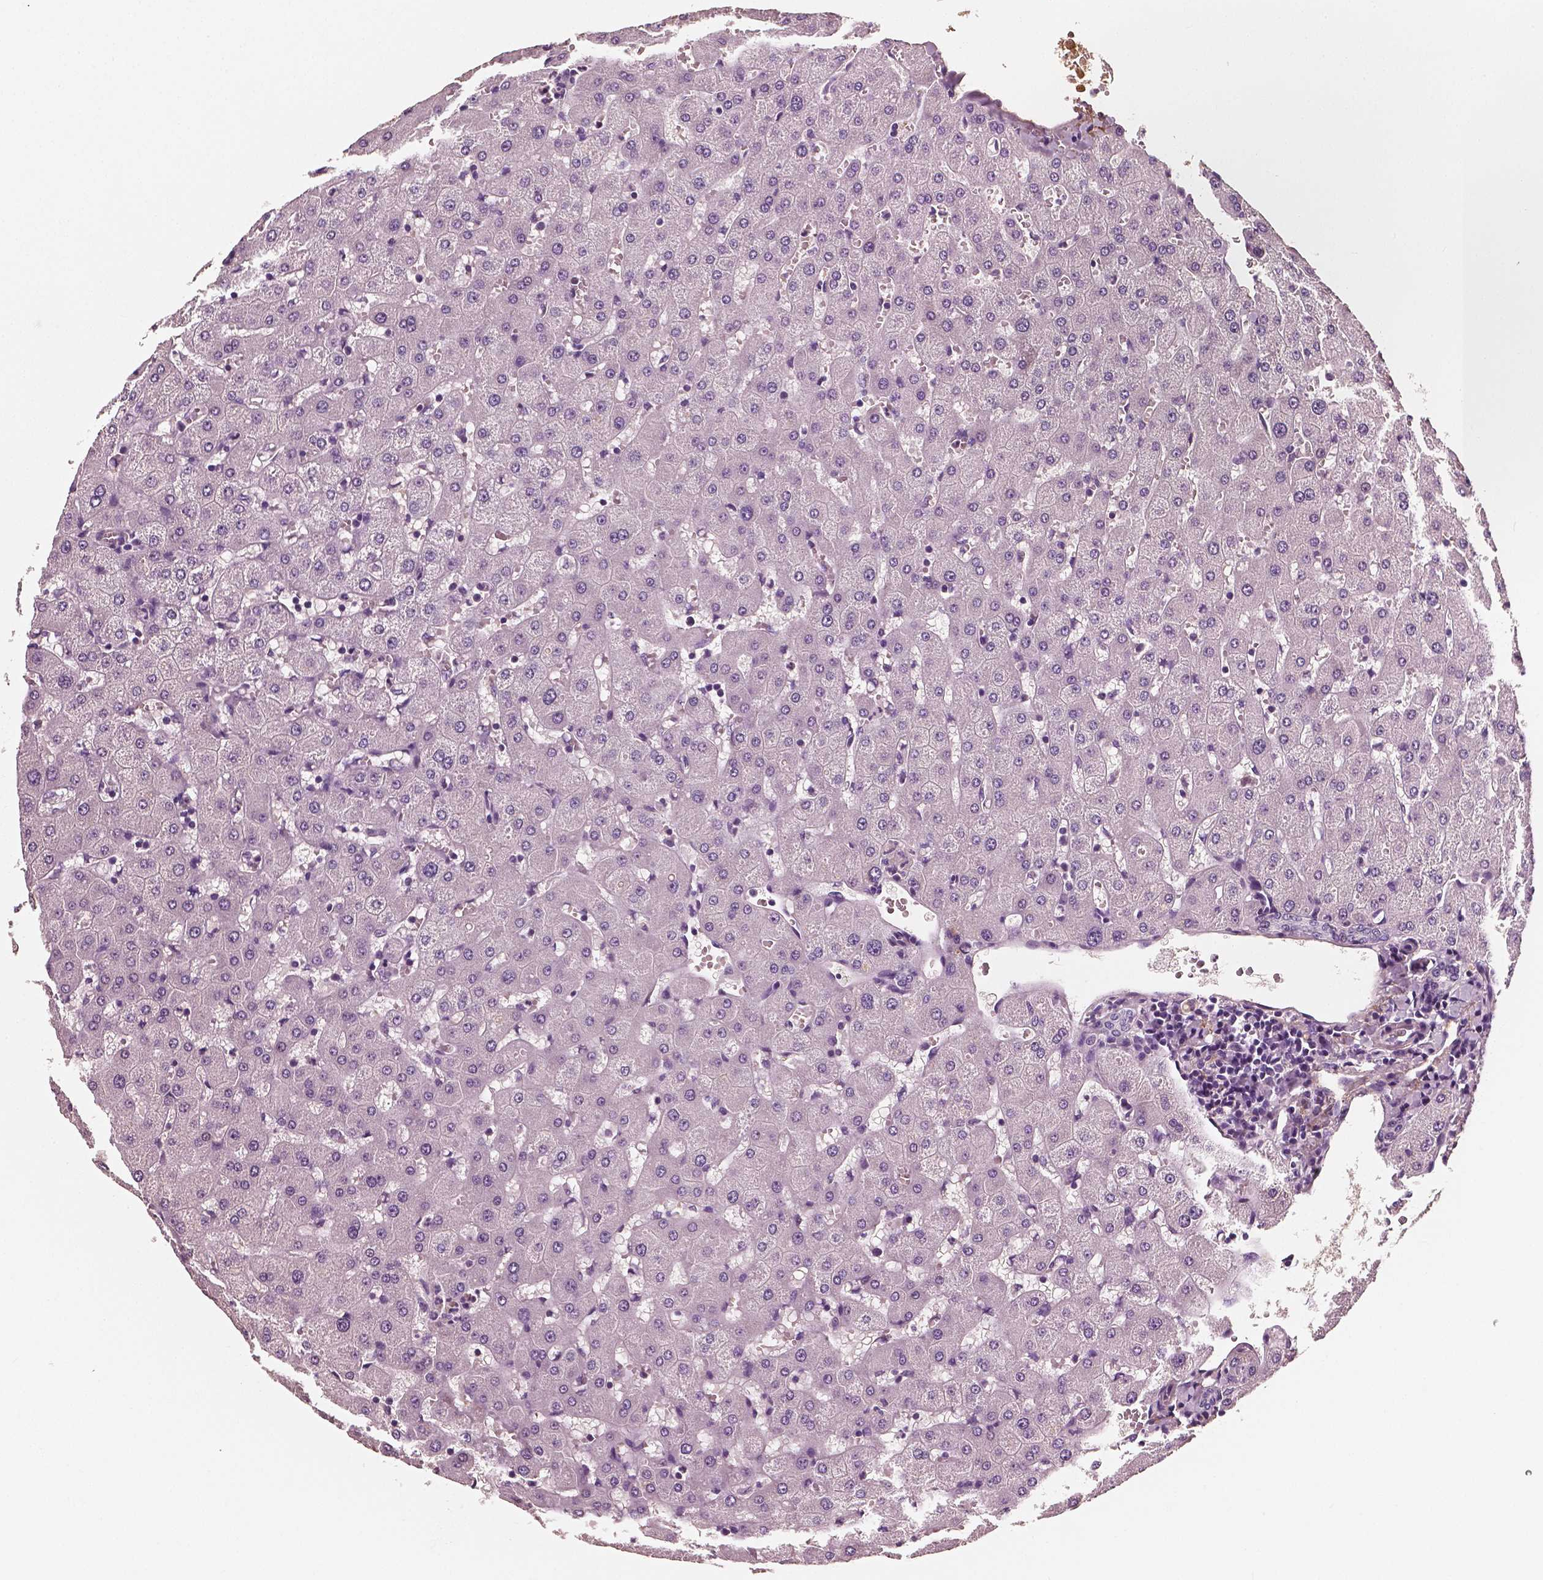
{"staining": {"intensity": "negative", "quantity": "none", "location": "none"}, "tissue": "liver", "cell_type": "Cholangiocytes", "image_type": "normal", "snomed": [{"axis": "morphology", "description": "Normal tissue, NOS"}, {"axis": "topography", "description": "Liver"}], "caption": "Protein analysis of normal liver demonstrates no significant staining in cholangiocytes.", "gene": "FBLN1", "patient": {"sex": "female", "age": 63}}